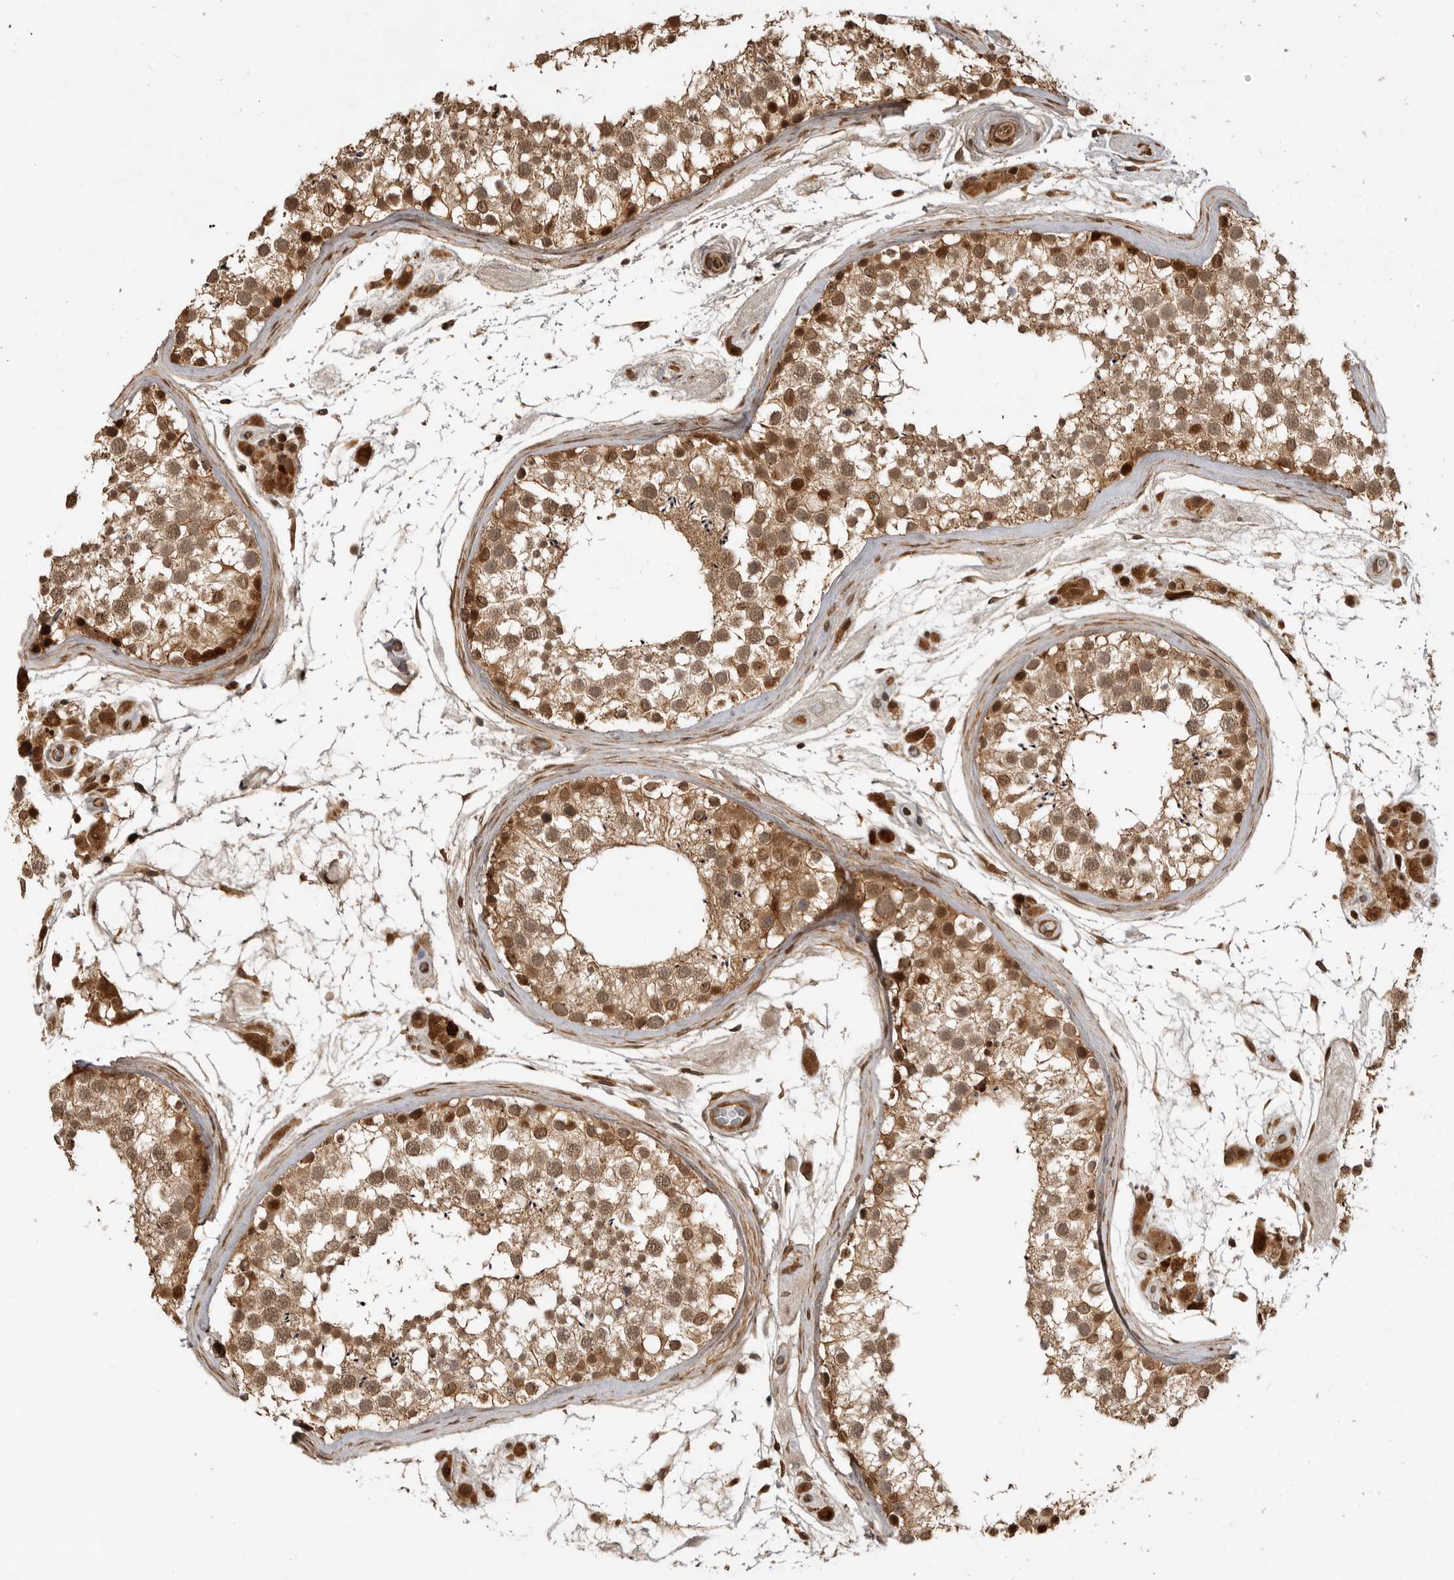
{"staining": {"intensity": "moderate", "quantity": ">75%", "location": "cytoplasmic/membranous"}, "tissue": "testis", "cell_type": "Cells in seminiferous ducts", "image_type": "normal", "snomed": [{"axis": "morphology", "description": "Normal tissue, NOS"}, {"axis": "topography", "description": "Testis"}], "caption": "IHC staining of unremarkable testis, which reveals medium levels of moderate cytoplasmic/membranous staining in approximately >75% of cells in seminiferous ducts indicating moderate cytoplasmic/membranous protein positivity. The staining was performed using DAB (3,3'-diaminobenzidine) (brown) for protein detection and nuclei were counterstained in hematoxylin (blue).", "gene": "ADPRS", "patient": {"sex": "male", "age": 46}}